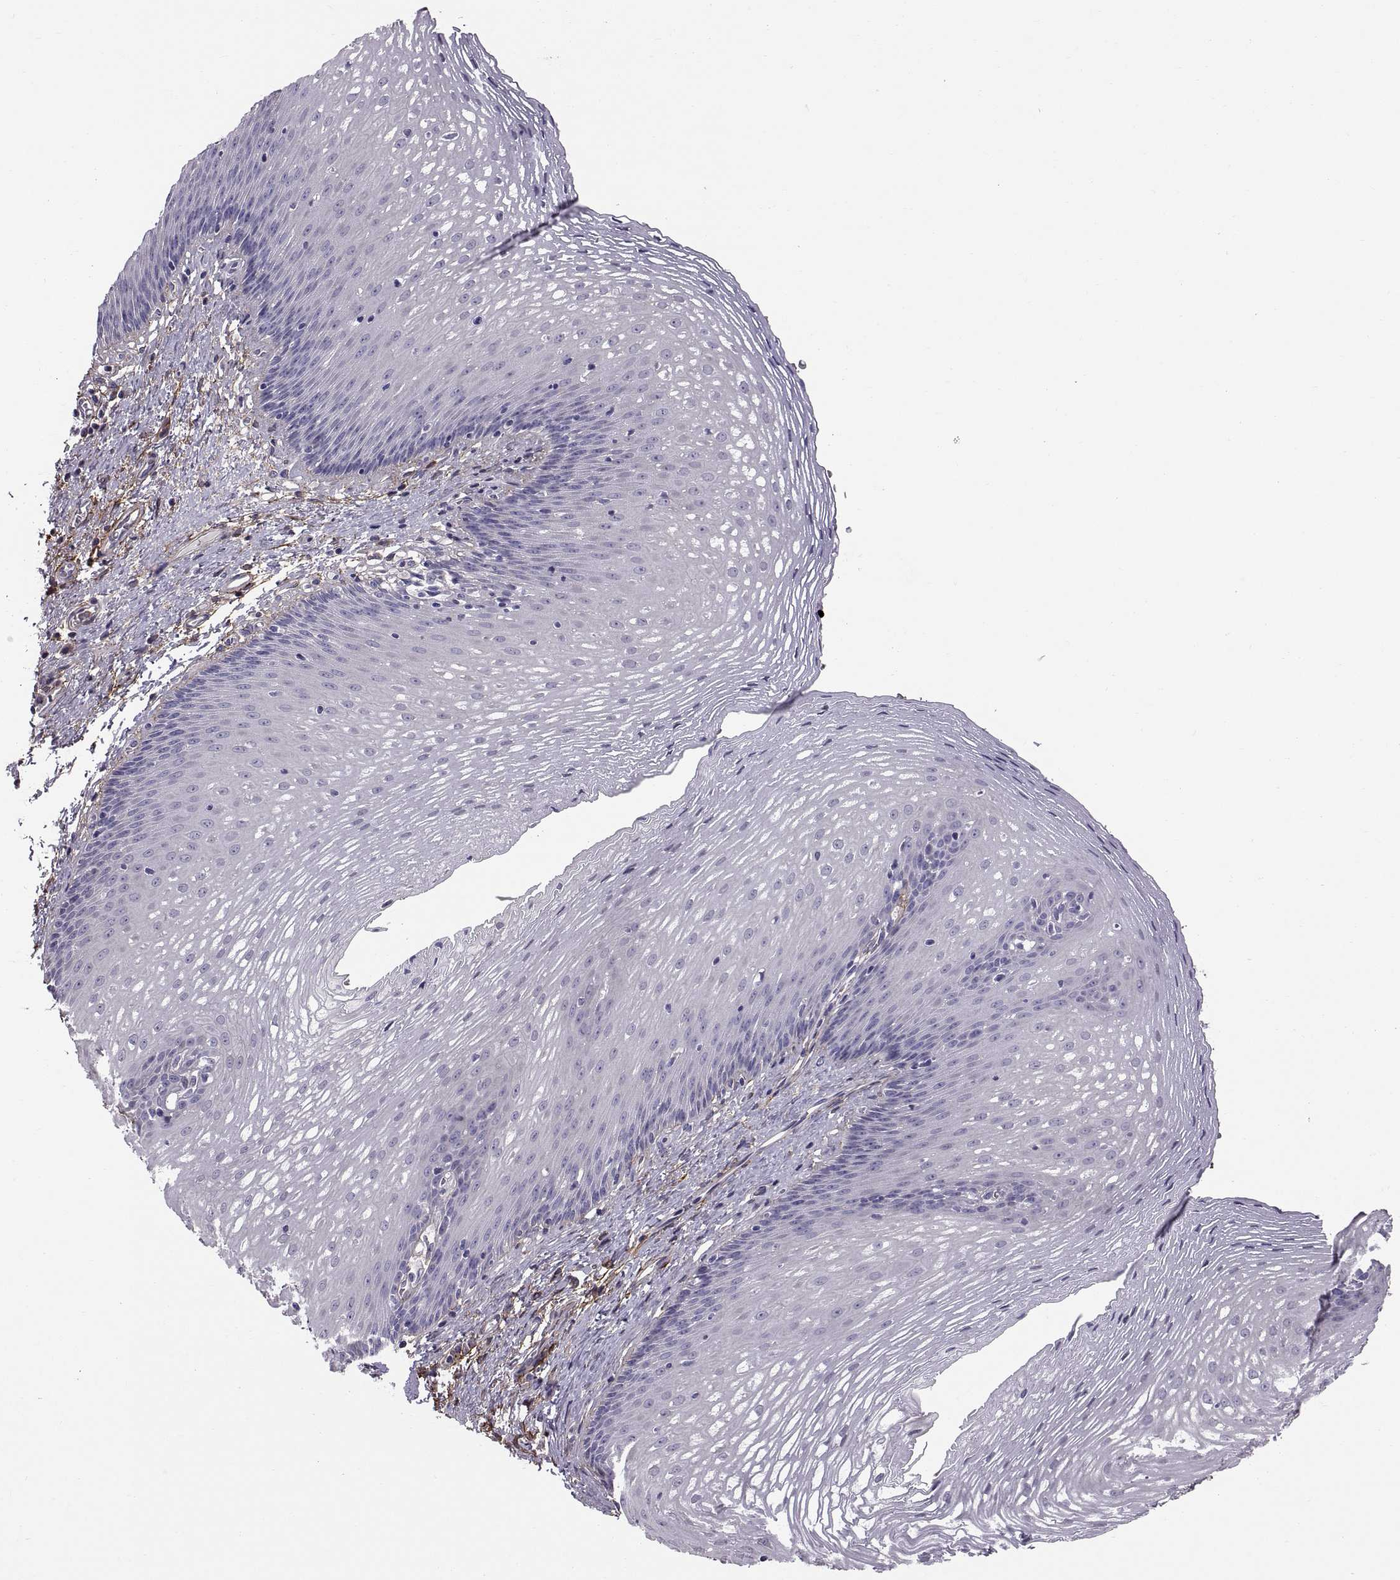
{"staining": {"intensity": "negative", "quantity": "none", "location": "none"}, "tissue": "esophagus", "cell_type": "Squamous epithelial cells", "image_type": "normal", "snomed": [{"axis": "morphology", "description": "Normal tissue, NOS"}, {"axis": "topography", "description": "Esophagus"}], "caption": "IHC of normal human esophagus demonstrates no expression in squamous epithelial cells. Nuclei are stained in blue.", "gene": "EMILIN2", "patient": {"sex": "male", "age": 76}}